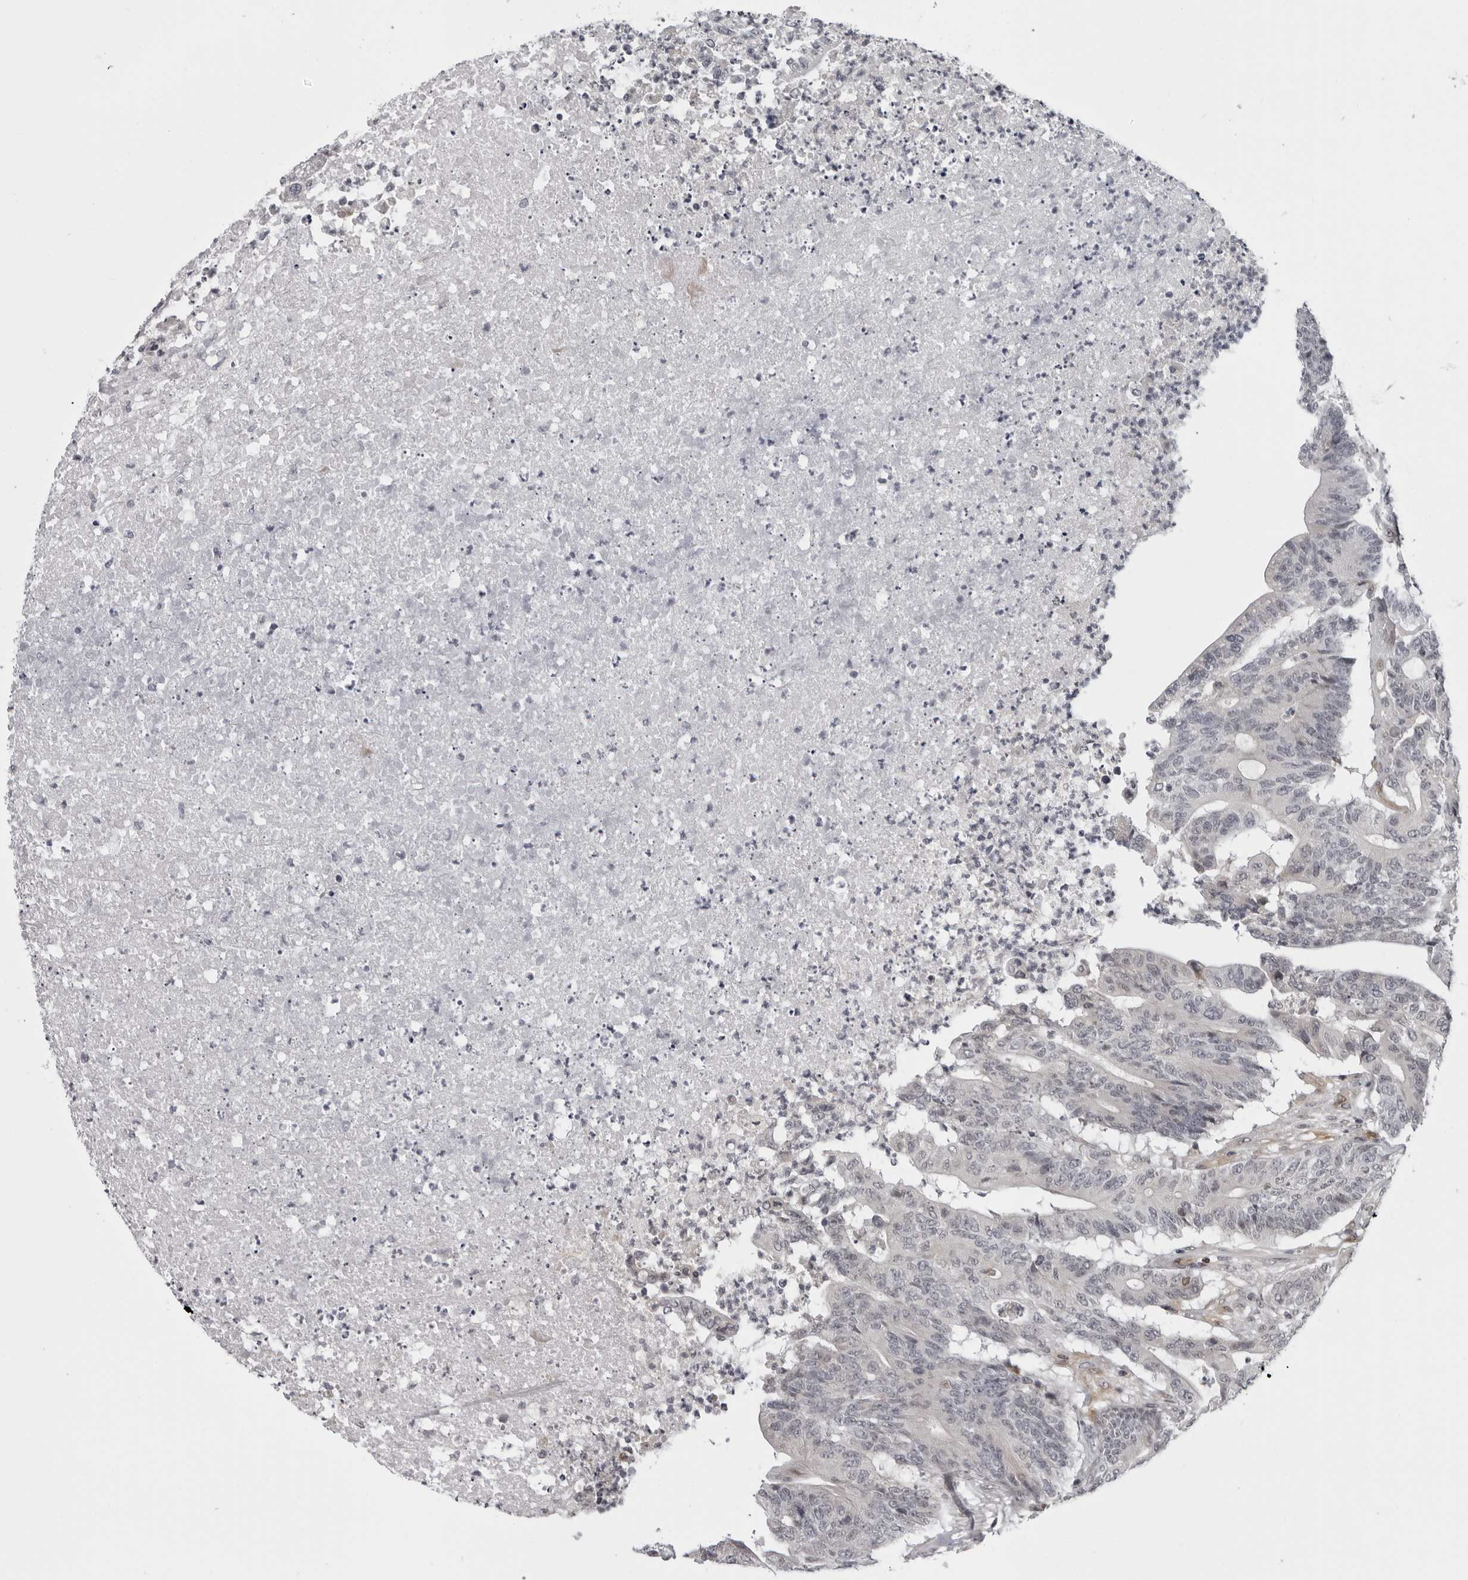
{"staining": {"intensity": "negative", "quantity": "none", "location": "none"}, "tissue": "colorectal cancer", "cell_type": "Tumor cells", "image_type": "cancer", "snomed": [{"axis": "morphology", "description": "Adenocarcinoma, NOS"}, {"axis": "topography", "description": "Colon"}], "caption": "Immunohistochemical staining of colorectal cancer demonstrates no significant positivity in tumor cells. The staining is performed using DAB (3,3'-diaminobenzidine) brown chromogen with nuclei counter-stained in using hematoxylin.", "gene": "MAPK12", "patient": {"sex": "female", "age": 84}}